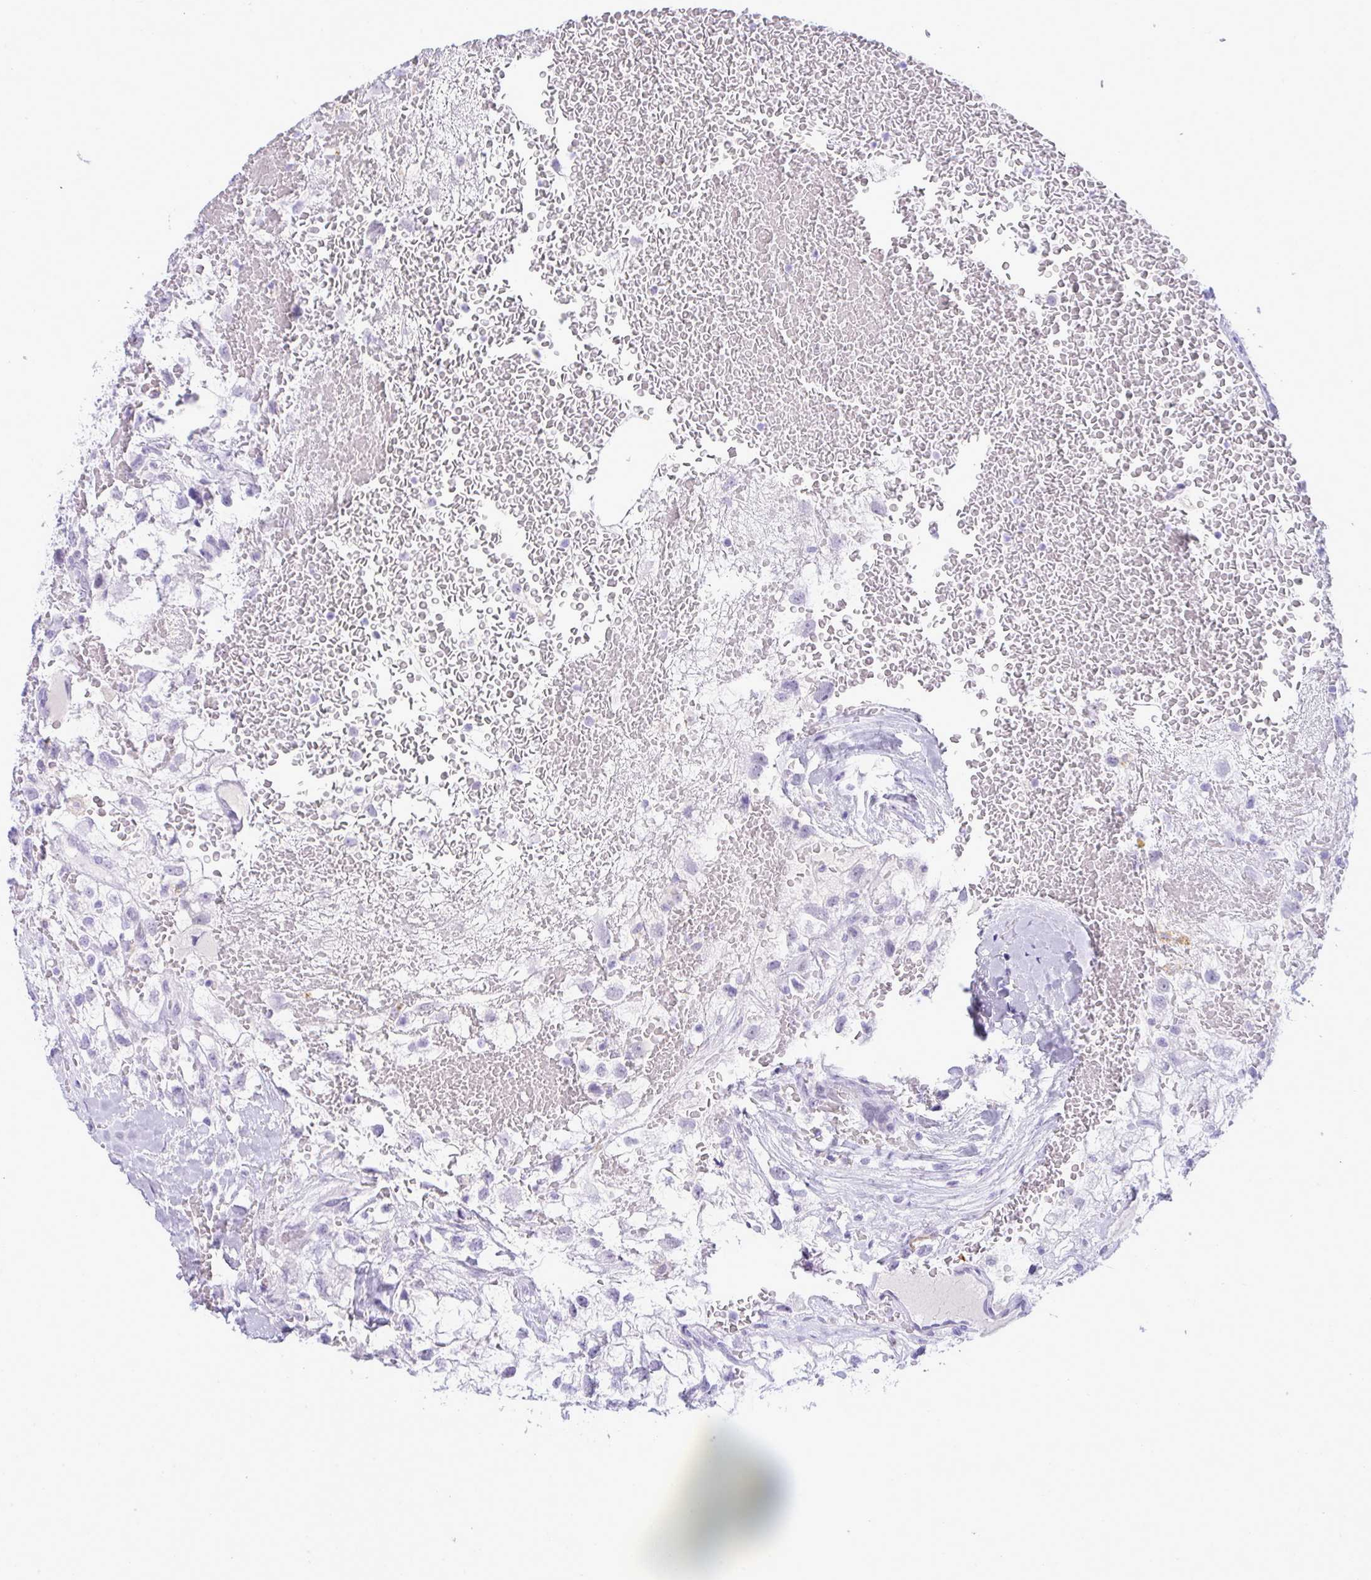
{"staining": {"intensity": "negative", "quantity": "none", "location": "none"}, "tissue": "renal cancer", "cell_type": "Tumor cells", "image_type": "cancer", "snomed": [{"axis": "morphology", "description": "Adenocarcinoma, NOS"}, {"axis": "topography", "description": "Kidney"}], "caption": "Photomicrograph shows no significant protein staining in tumor cells of adenocarcinoma (renal). (IHC, brightfield microscopy, high magnification).", "gene": "ELN", "patient": {"sex": "male", "age": 59}}